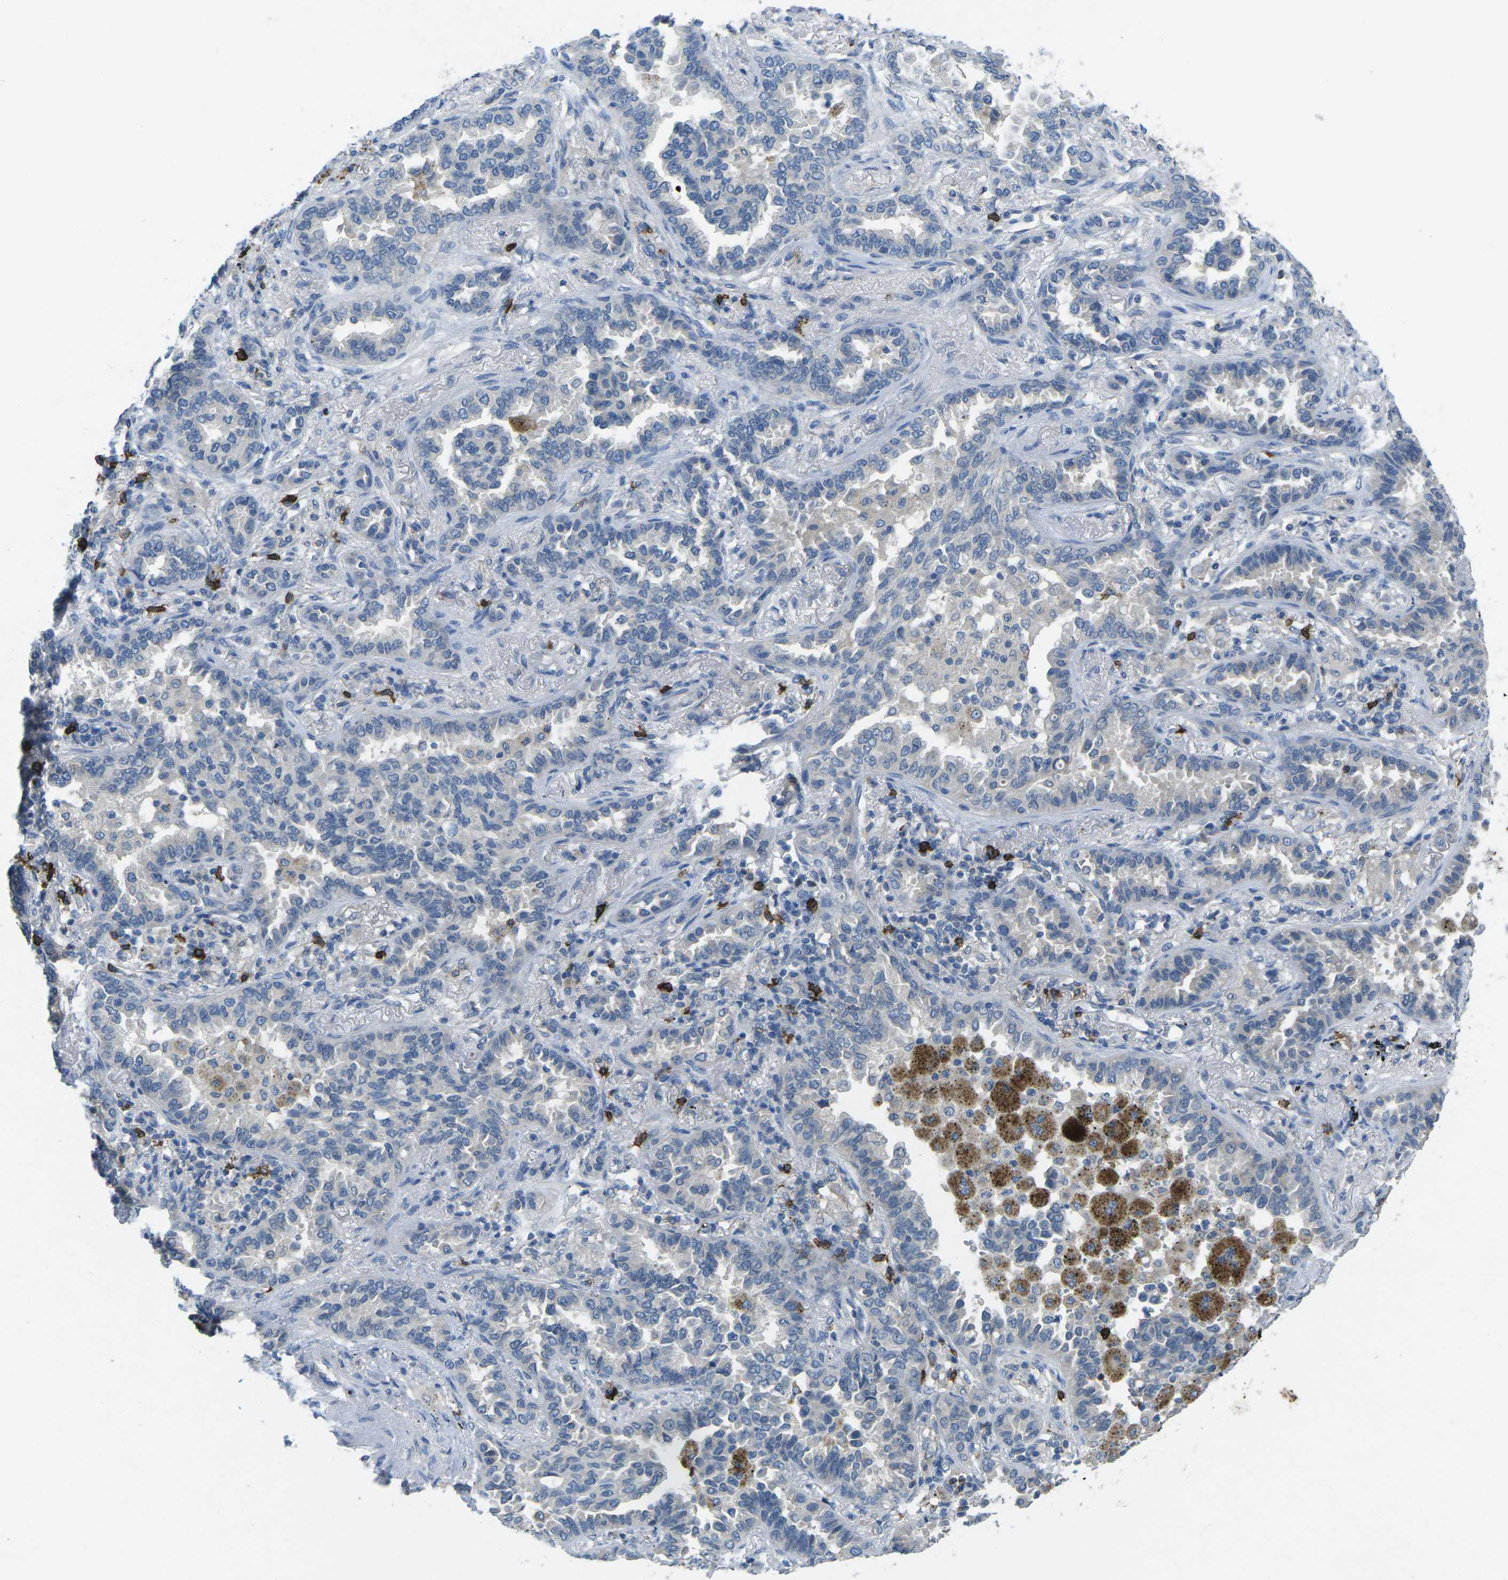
{"staining": {"intensity": "negative", "quantity": "none", "location": "none"}, "tissue": "lung cancer", "cell_type": "Tumor cells", "image_type": "cancer", "snomed": [{"axis": "morphology", "description": "Normal tissue, NOS"}, {"axis": "morphology", "description": "Adenocarcinoma, NOS"}, {"axis": "topography", "description": "Lung"}], "caption": "Tumor cells show no significant positivity in lung adenocarcinoma. (DAB (3,3'-diaminobenzidine) immunohistochemistry, high magnification).", "gene": "CD19", "patient": {"sex": "male", "age": 59}}